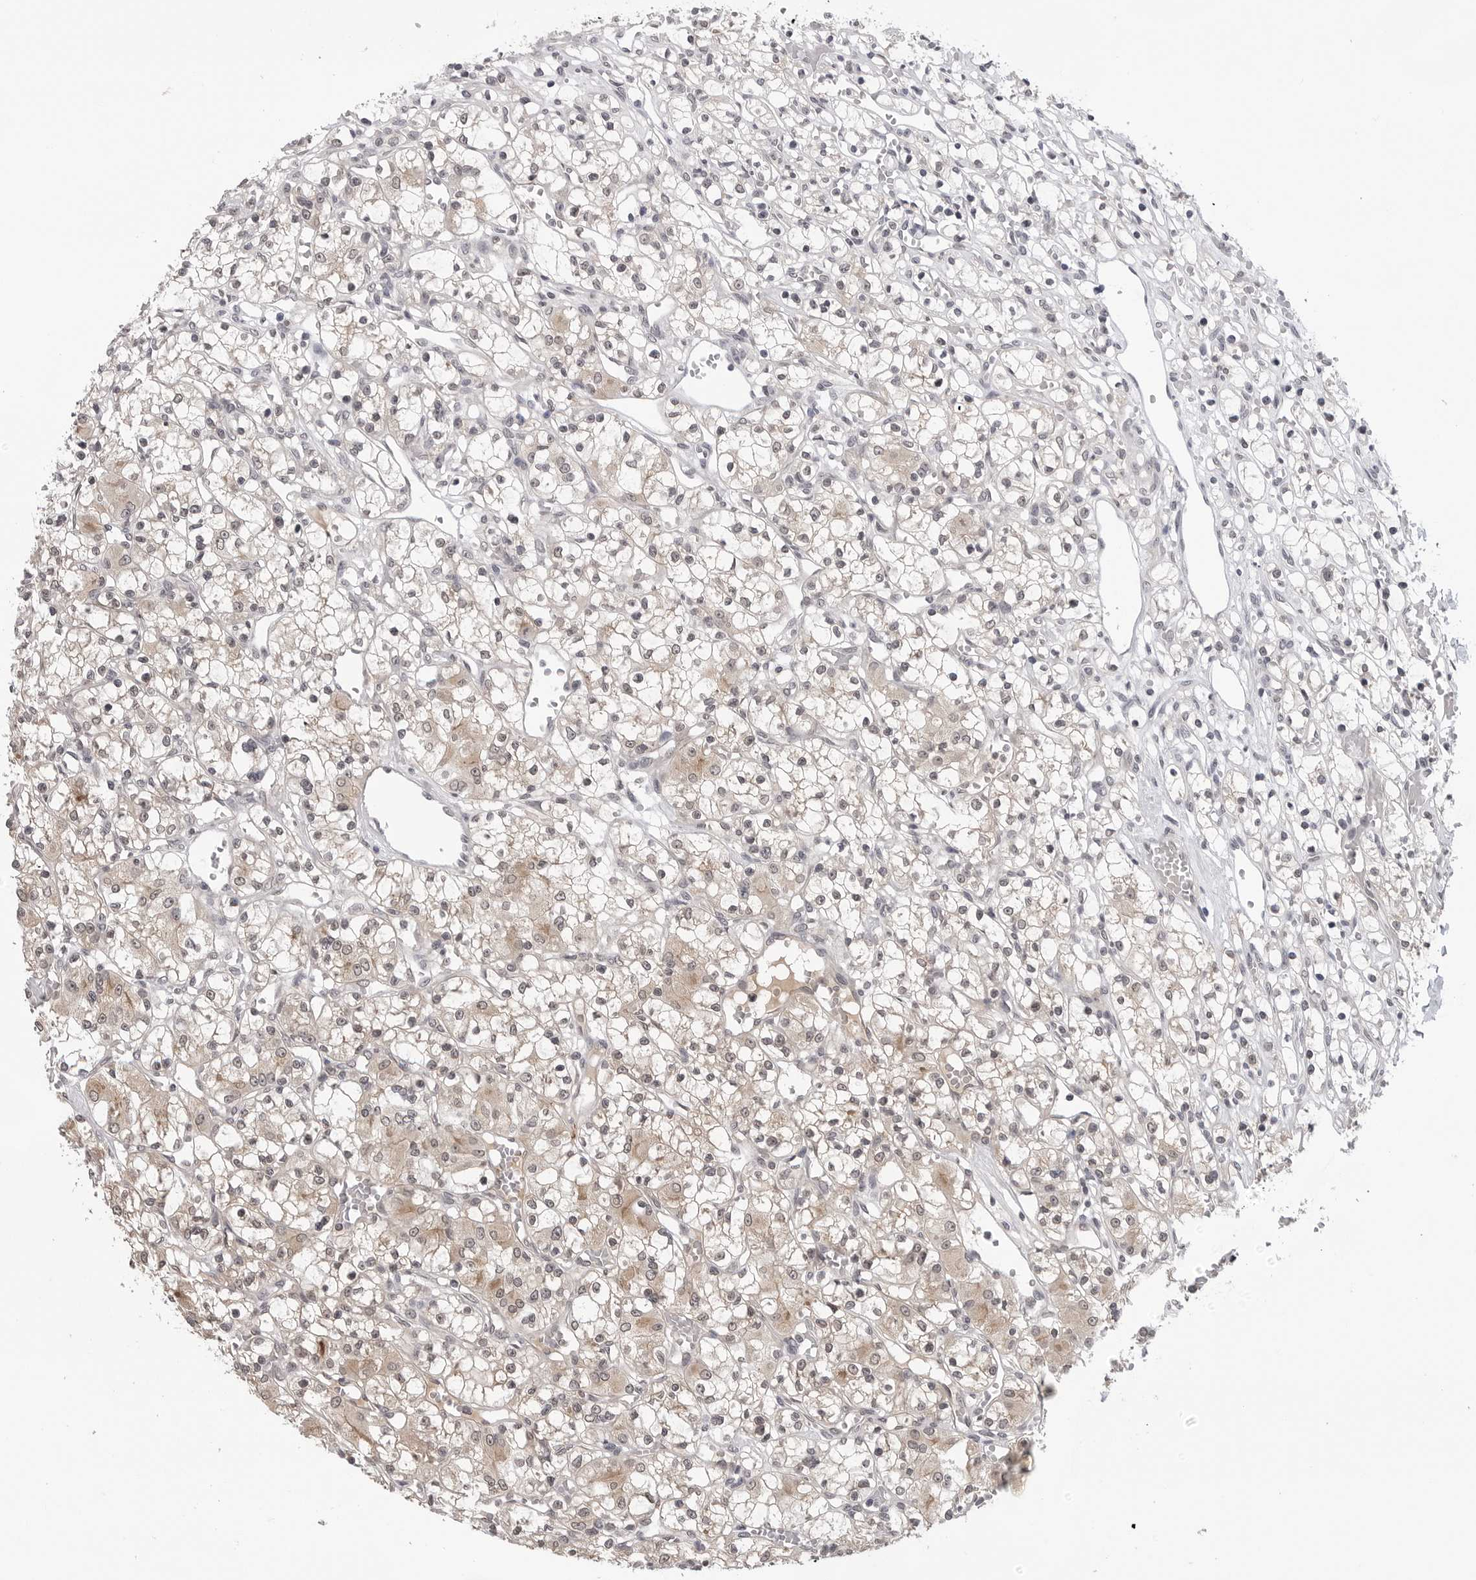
{"staining": {"intensity": "weak", "quantity": "25%-75%", "location": "cytoplasmic/membranous,nuclear"}, "tissue": "renal cancer", "cell_type": "Tumor cells", "image_type": "cancer", "snomed": [{"axis": "morphology", "description": "Adenocarcinoma, NOS"}, {"axis": "topography", "description": "Kidney"}], "caption": "An IHC image of neoplastic tissue is shown. Protein staining in brown highlights weak cytoplasmic/membranous and nuclear positivity in renal adenocarcinoma within tumor cells.", "gene": "CDK20", "patient": {"sex": "female", "age": 59}}